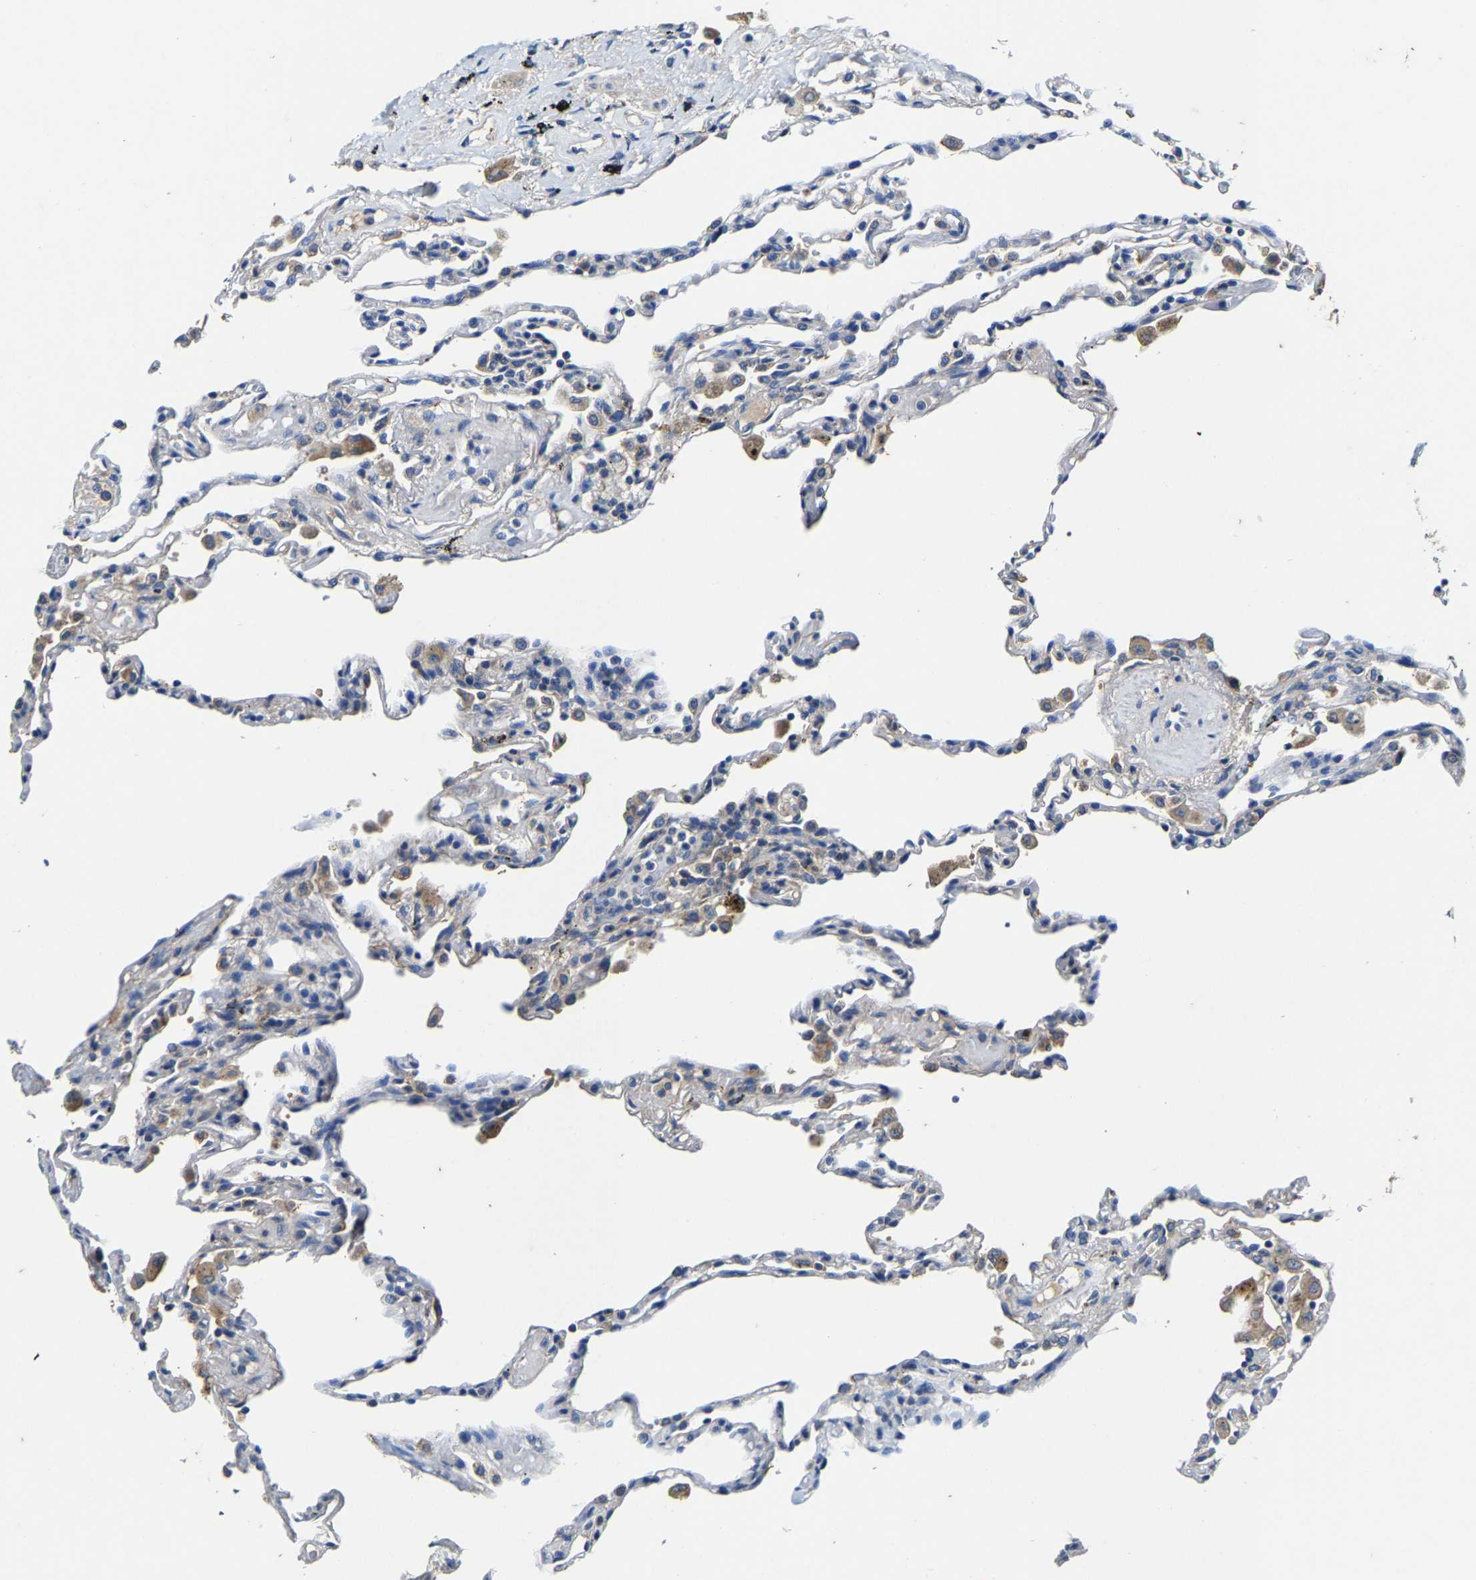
{"staining": {"intensity": "negative", "quantity": "none", "location": "none"}, "tissue": "lung", "cell_type": "Alveolar cells", "image_type": "normal", "snomed": [{"axis": "morphology", "description": "Normal tissue, NOS"}, {"axis": "topography", "description": "Lung"}], "caption": "Image shows no significant protein positivity in alveolar cells of normal lung.", "gene": "SLC25A25", "patient": {"sex": "male", "age": 59}}